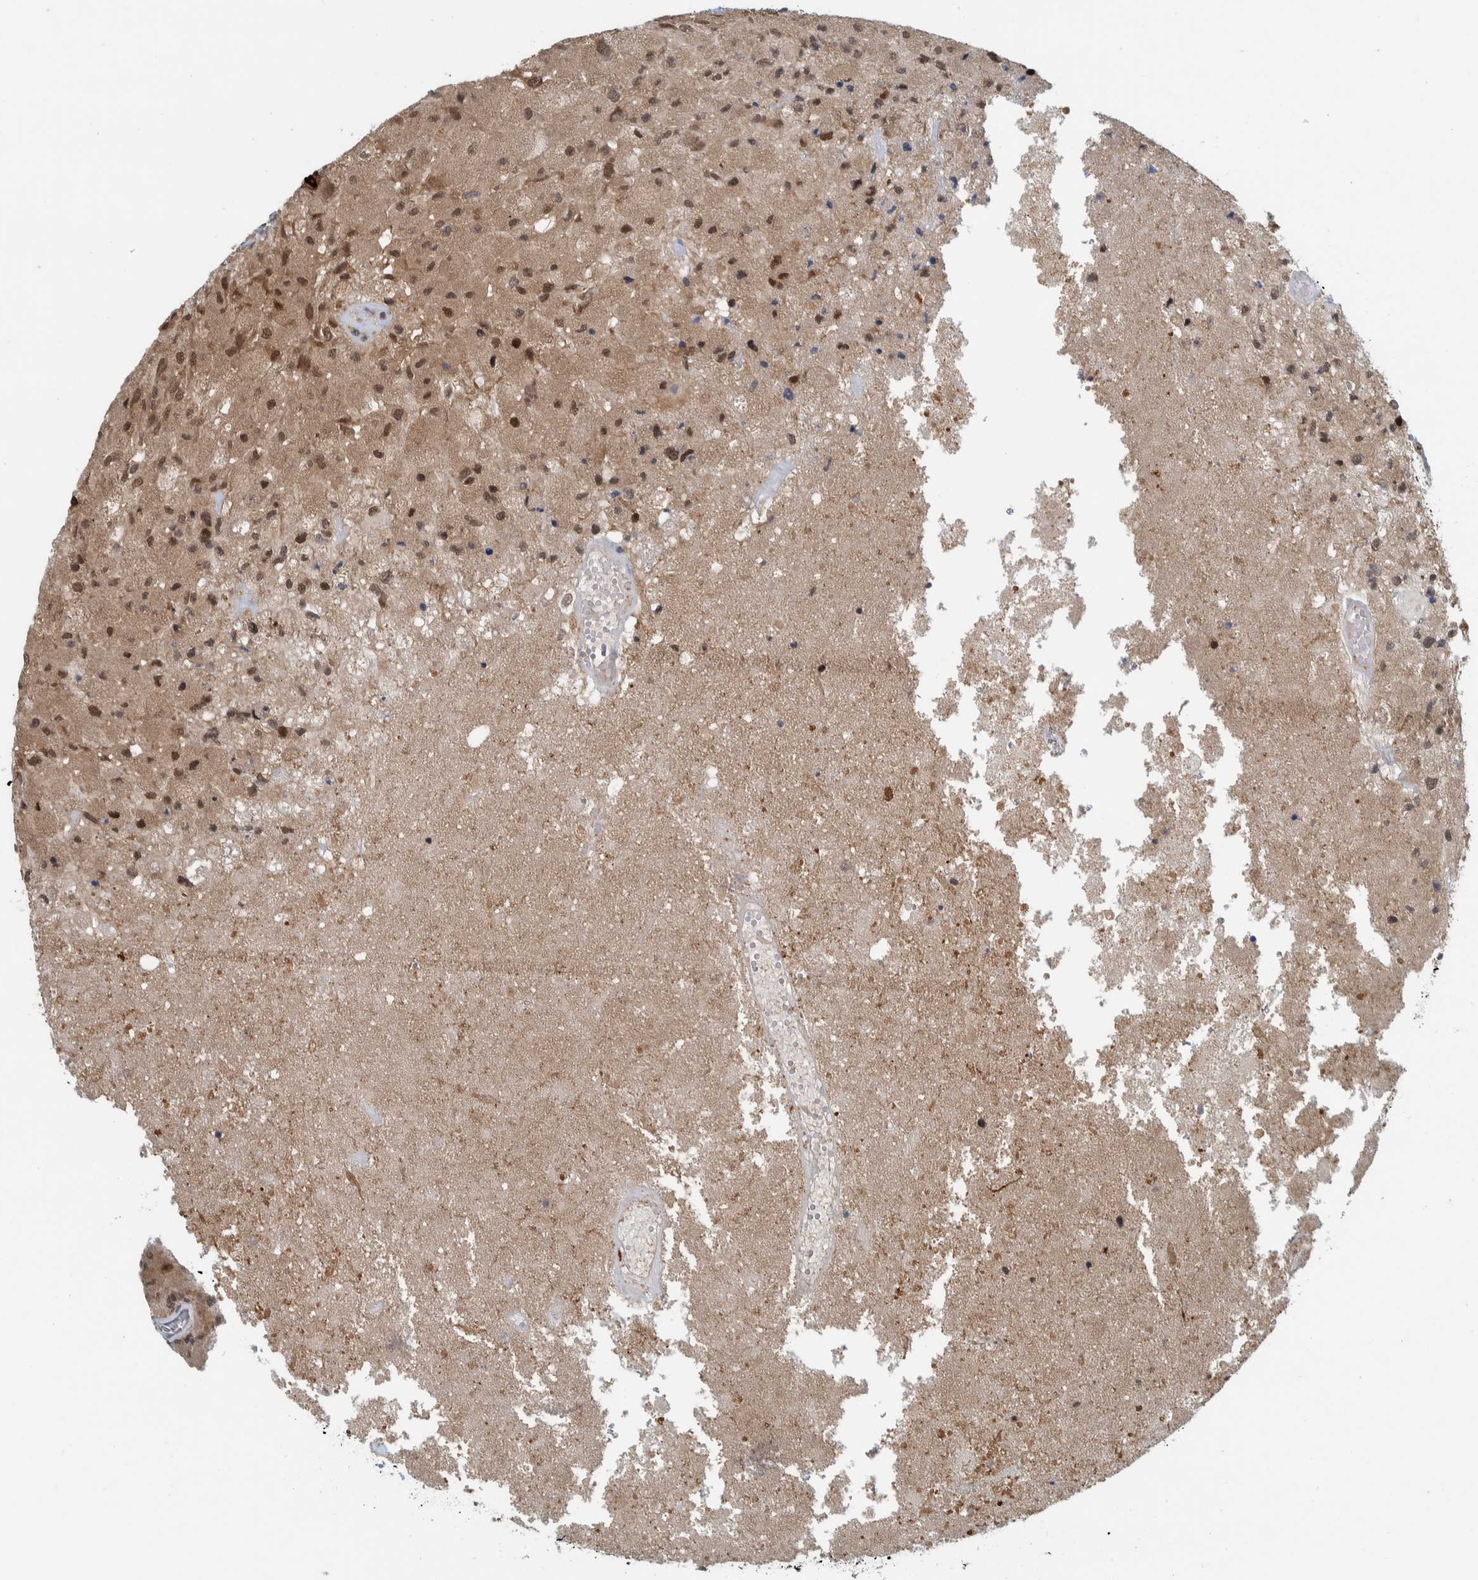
{"staining": {"intensity": "strong", "quantity": ">75%", "location": "nuclear"}, "tissue": "glioma", "cell_type": "Tumor cells", "image_type": "cancer", "snomed": [{"axis": "morphology", "description": "Normal tissue, NOS"}, {"axis": "morphology", "description": "Glioma, malignant, High grade"}, {"axis": "topography", "description": "Cerebral cortex"}], "caption": "Human glioma stained with a brown dye shows strong nuclear positive staining in approximately >75% of tumor cells.", "gene": "COPS3", "patient": {"sex": "male", "age": 77}}